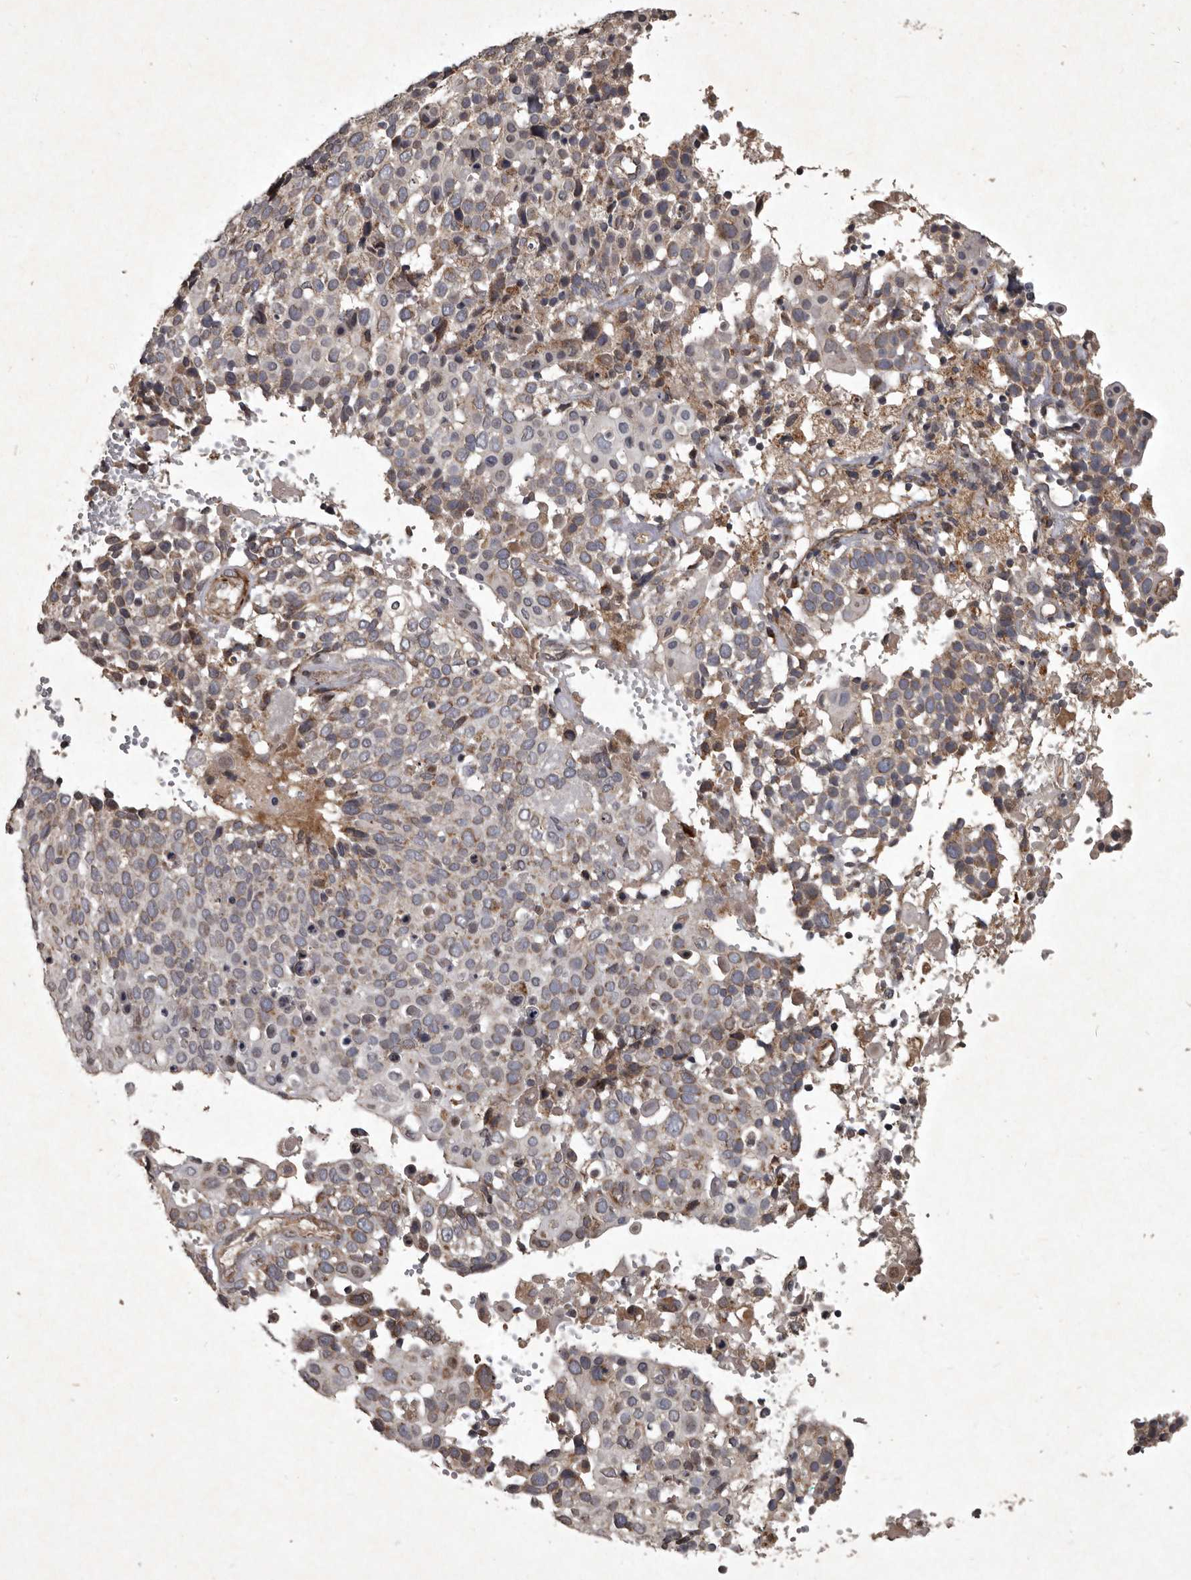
{"staining": {"intensity": "weak", "quantity": "25%-75%", "location": "cytoplasmic/membranous"}, "tissue": "cervical cancer", "cell_type": "Tumor cells", "image_type": "cancer", "snomed": [{"axis": "morphology", "description": "Squamous cell carcinoma, NOS"}, {"axis": "topography", "description": "Cervix"}], "caption": "Squamous cell carcinoma (cervical) was stained to show a protein in brown. There is low levels of weak cytoplasmic/membranous positivity in about 25%-75% of tumor cells.", "gene": "MRPS15", "patient": {"sex": "female", "age": 74}}